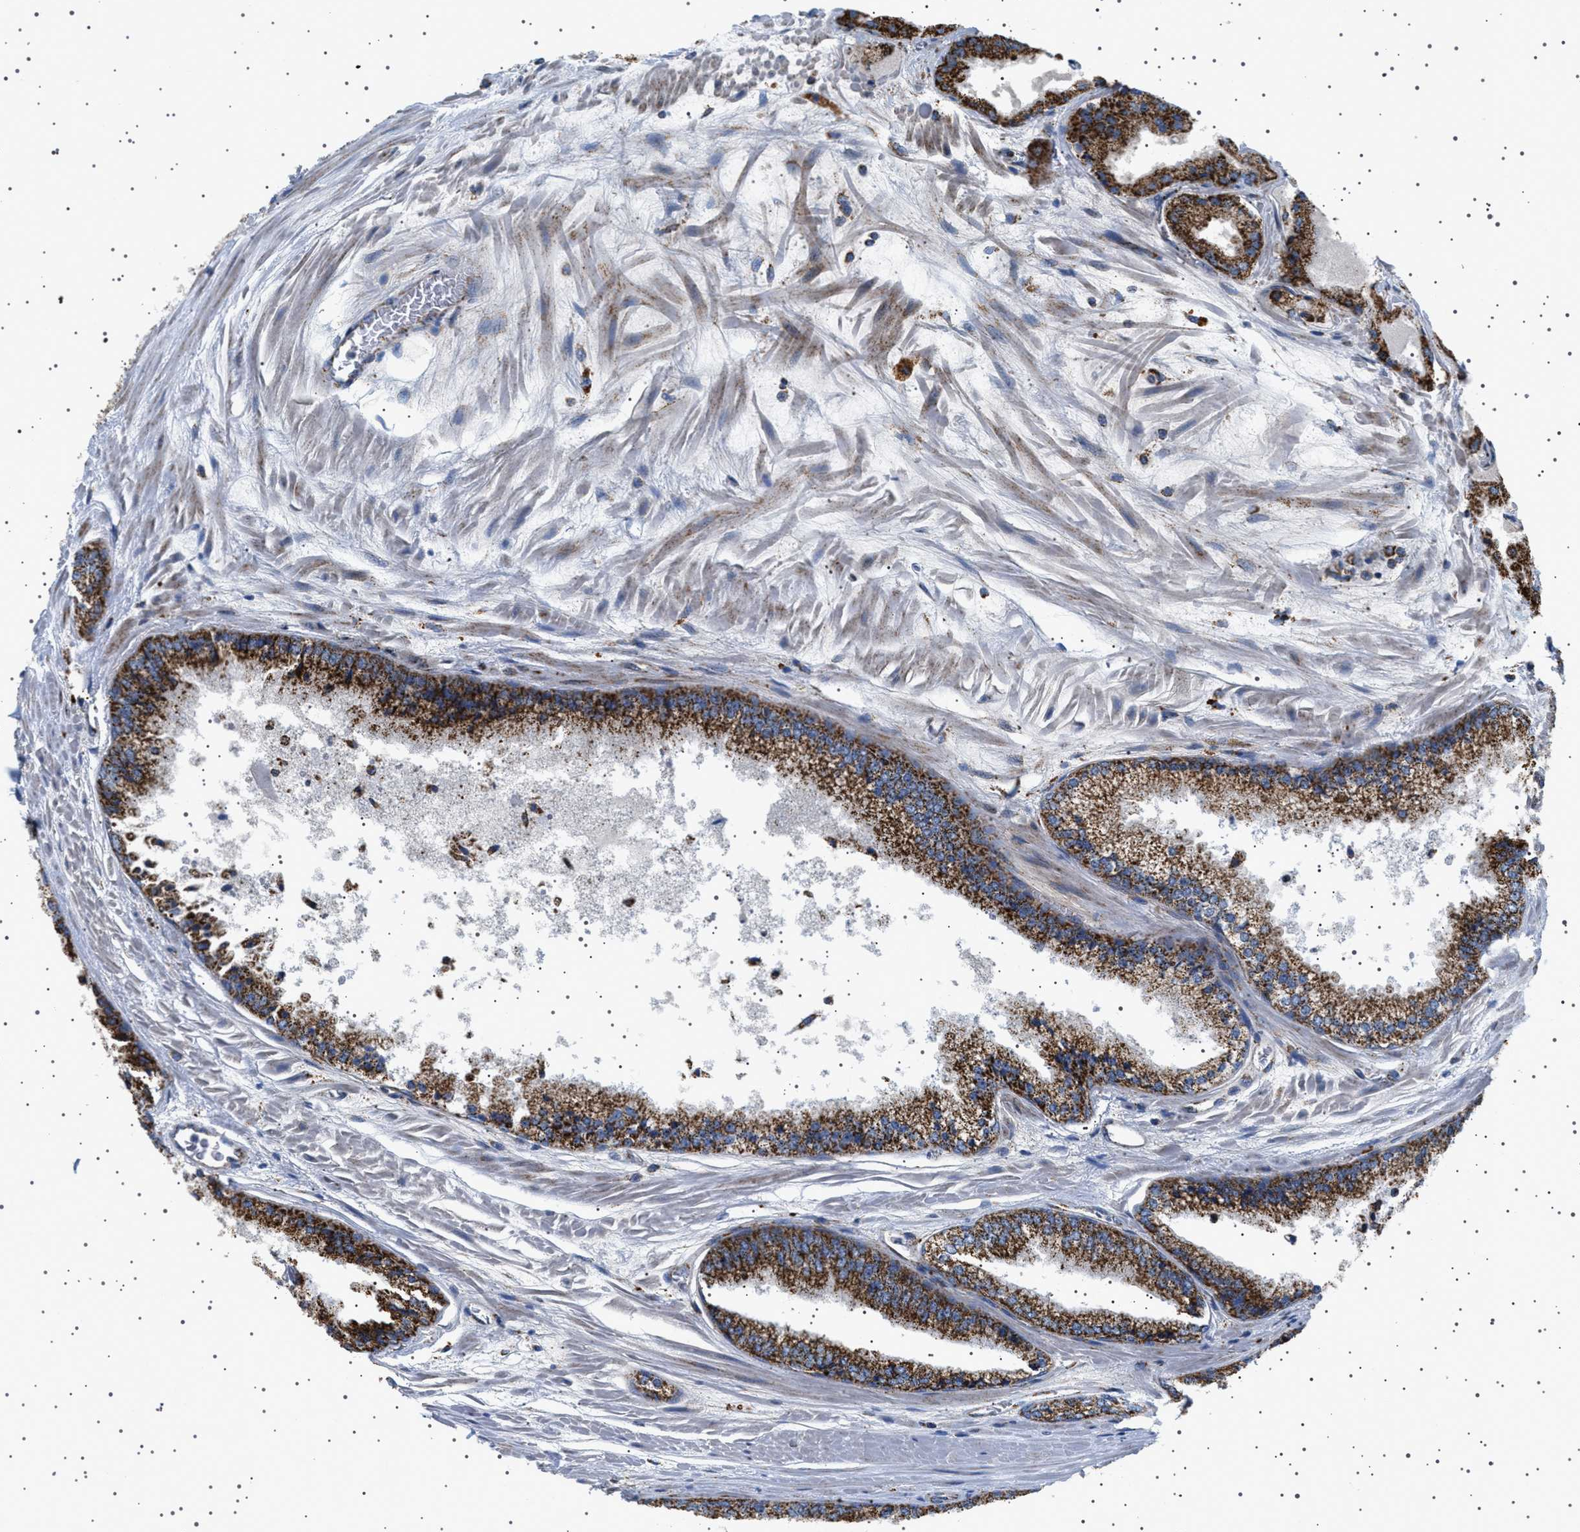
{"staining": {"intensity": "strong", "quantity": ">75%", "location": "cytoplasmic/membranous"}, "tissue": "prostate cancer", "cell_type": "Tumor cells", "image_type": "cancer", "snomed": [{"axis": "morphology", "description": "Adenocarcinoma, High grade"}, {"axis": "topography", "description": "Prostate"}], "caption": "Immunohistochemistry (IHC) of human prostate cancer demonstrates high levels of strong cytoplasmic/membranous positivity in about >75% of tumor cells. The staining was performed using DAB to visualize the protein expression in brown, while the nuclei were stained in blue with hematoxylin (Magnification: 20x).", "gene": "UBXN8", "patient": {"sex": "male", "age": 65}}